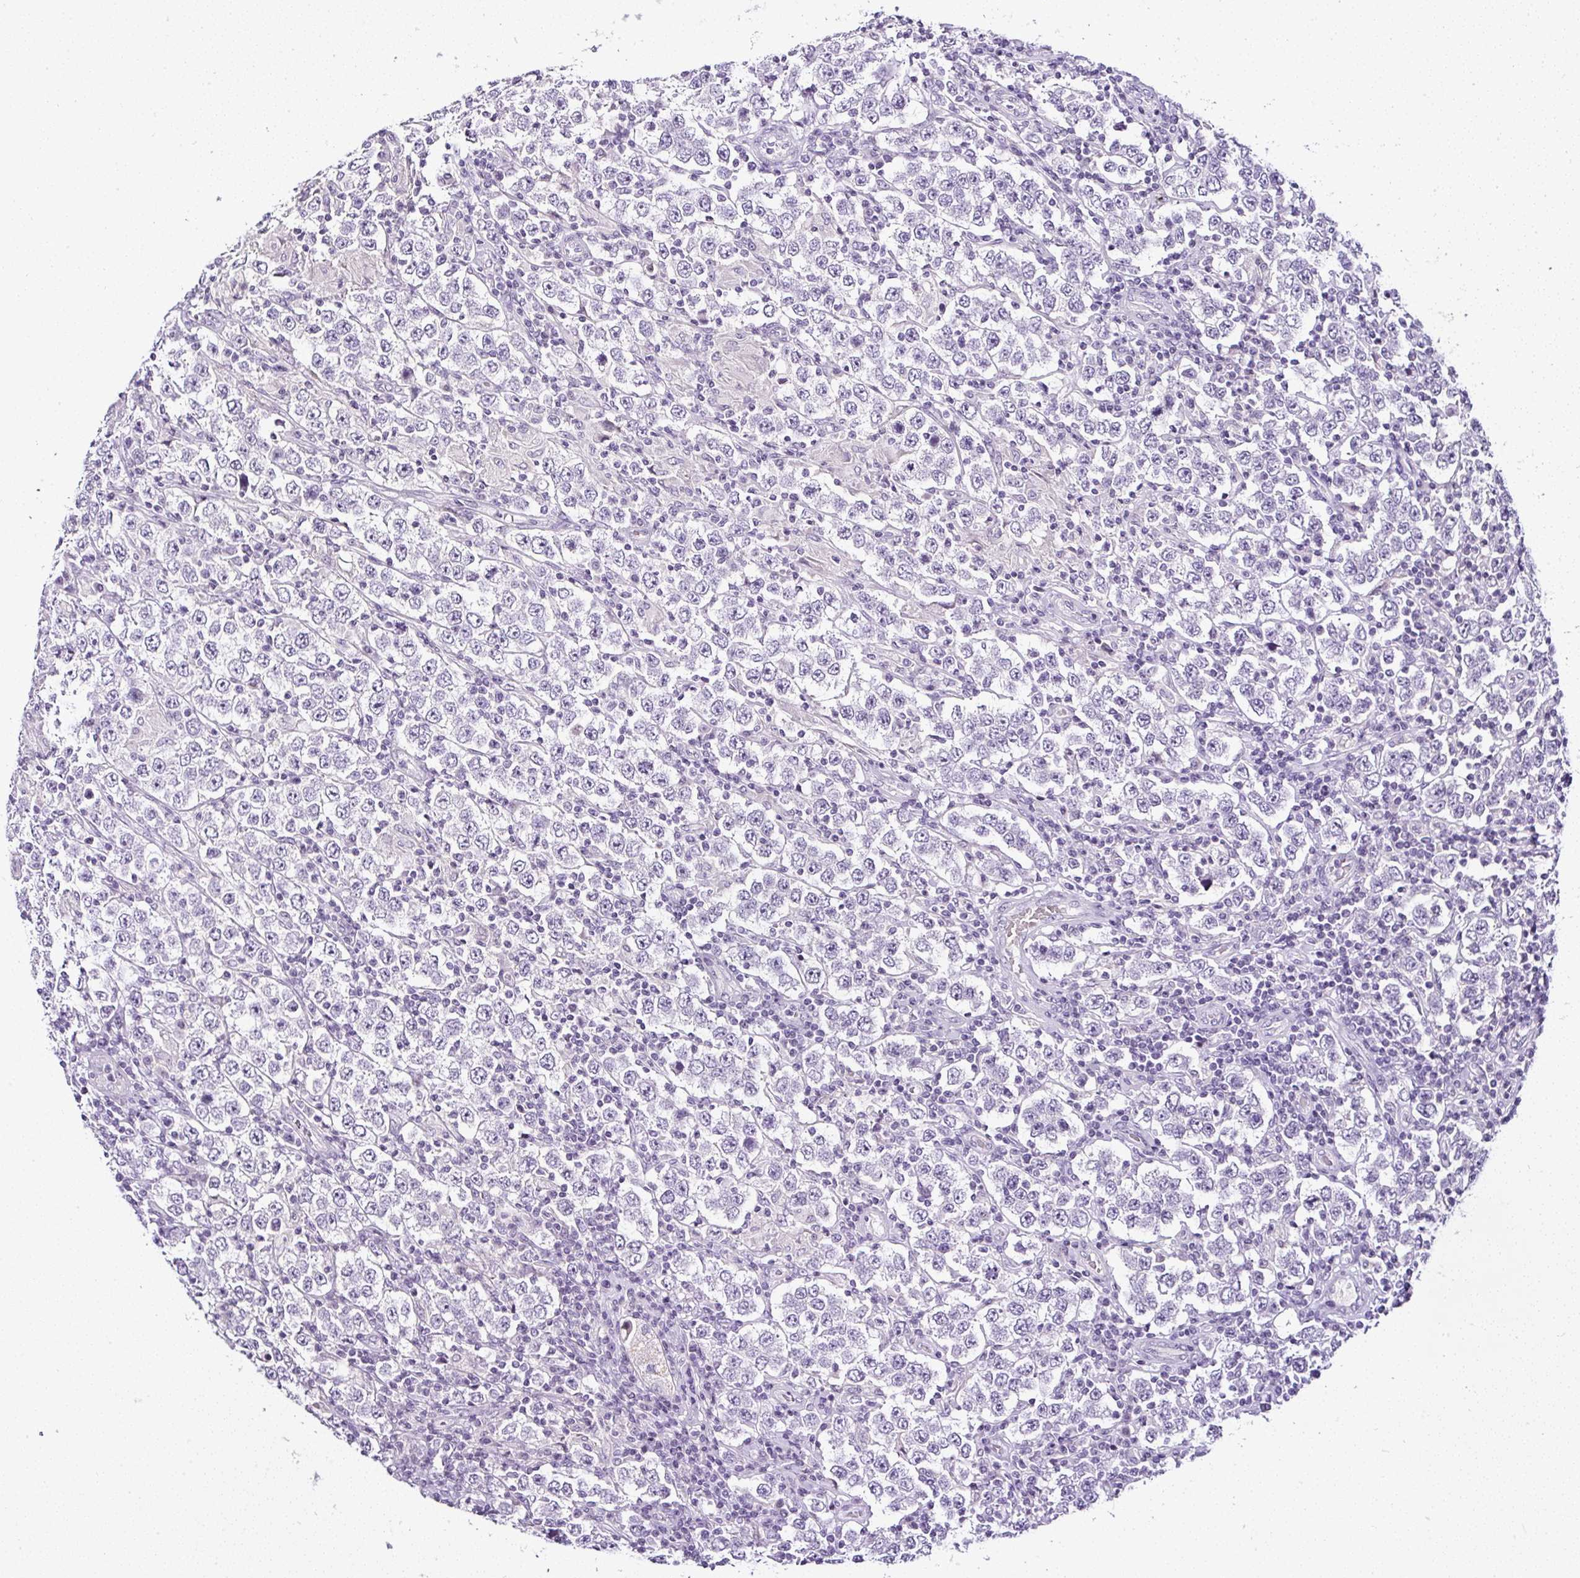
{"staining": {"intensity": "negative", "quantity": "none", "location": "none"}, "tissue": "testis cancer", "cell_type": "Tumor cells", "image_type": "cancer", "snomed": [{"axis": "morphology", "description": "Normal tissue, NOS"}, {"axis": "morphology", "description": "Urothelial carcinoma, High grade"}, {"axis": "morphology", "description": "Seminoma, NOS"}, {"axis": "morphology", "description": "Carcinoma, Embryonal, NOS"}, {"axis": "topography", "description": "Urinary bladder"}, {"axis": "topography", "description": "Testis"}], "caption": "Immunohistochemistry photomicrograph of neoplastic tissue: human testis high-grade urothelial carcinoma stained with DAB (3,3'-diaminobenzidine) reveals no significant protein positivity in tumor cells.", "gene": "SERPINB3", "patient": {"sex": "male", "age": 41}}